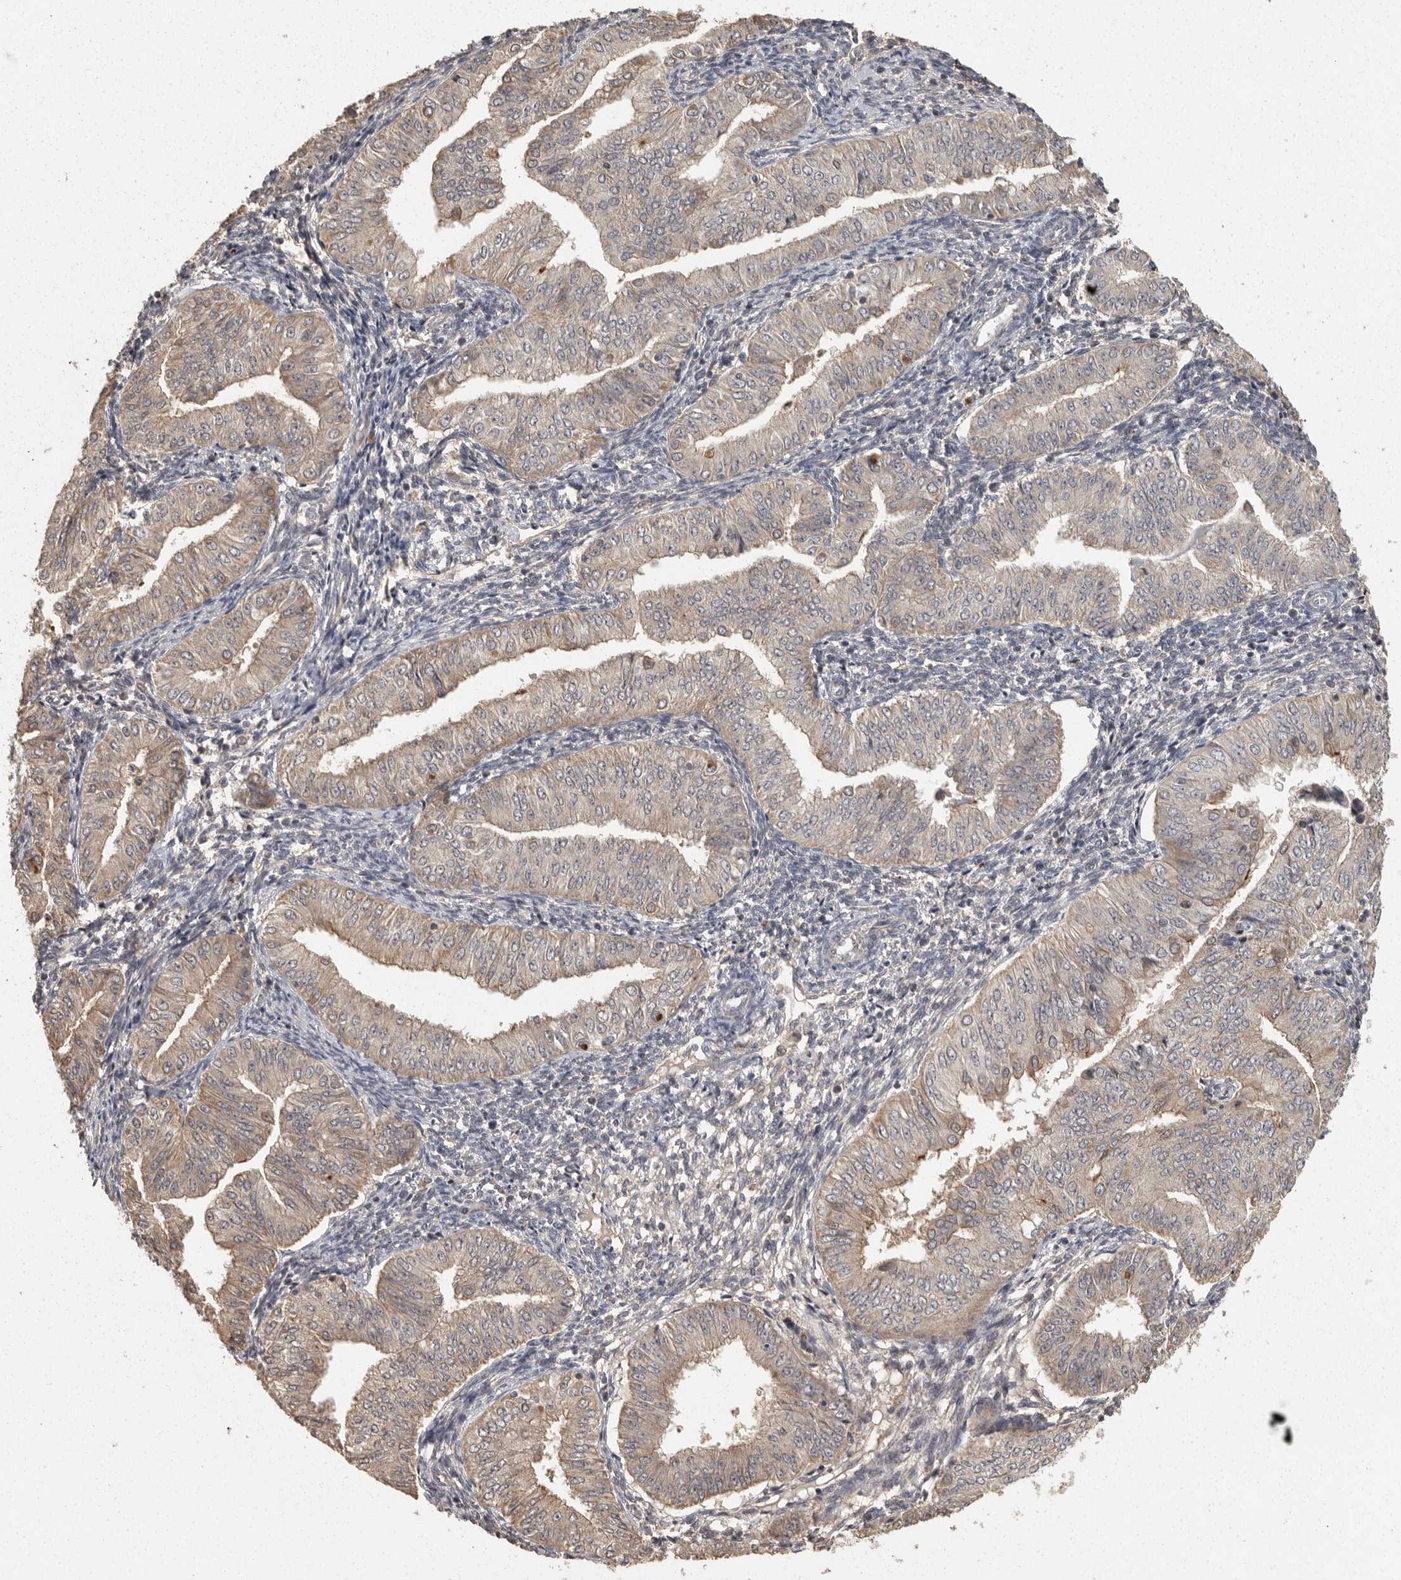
{"staining": {"intensity": "weak", "quantity": "25%-75%", "location": "cytoplasmic/membranous"}, "tissue": "endometrial cancer", "cell_type": "Tumor cells", "image_type": "cancer", "snomed": [{"axis": "morphology", "description": "Normal tissue, NOS"}, {"axis": "morphology", "description": "Adenocarcinoma, NOS"}, {"axis": "topography", "description": "Endometrium"}], "caption": "Adenocarcinoma (endometrial) was stained to show a protein in brown. There is low levels of weak cytoplasmic/membranous expression in approximately 25%-75% of tumor cells.", "gene": "BAIAP2", "patient": {"sex": "female", "age": 53}}